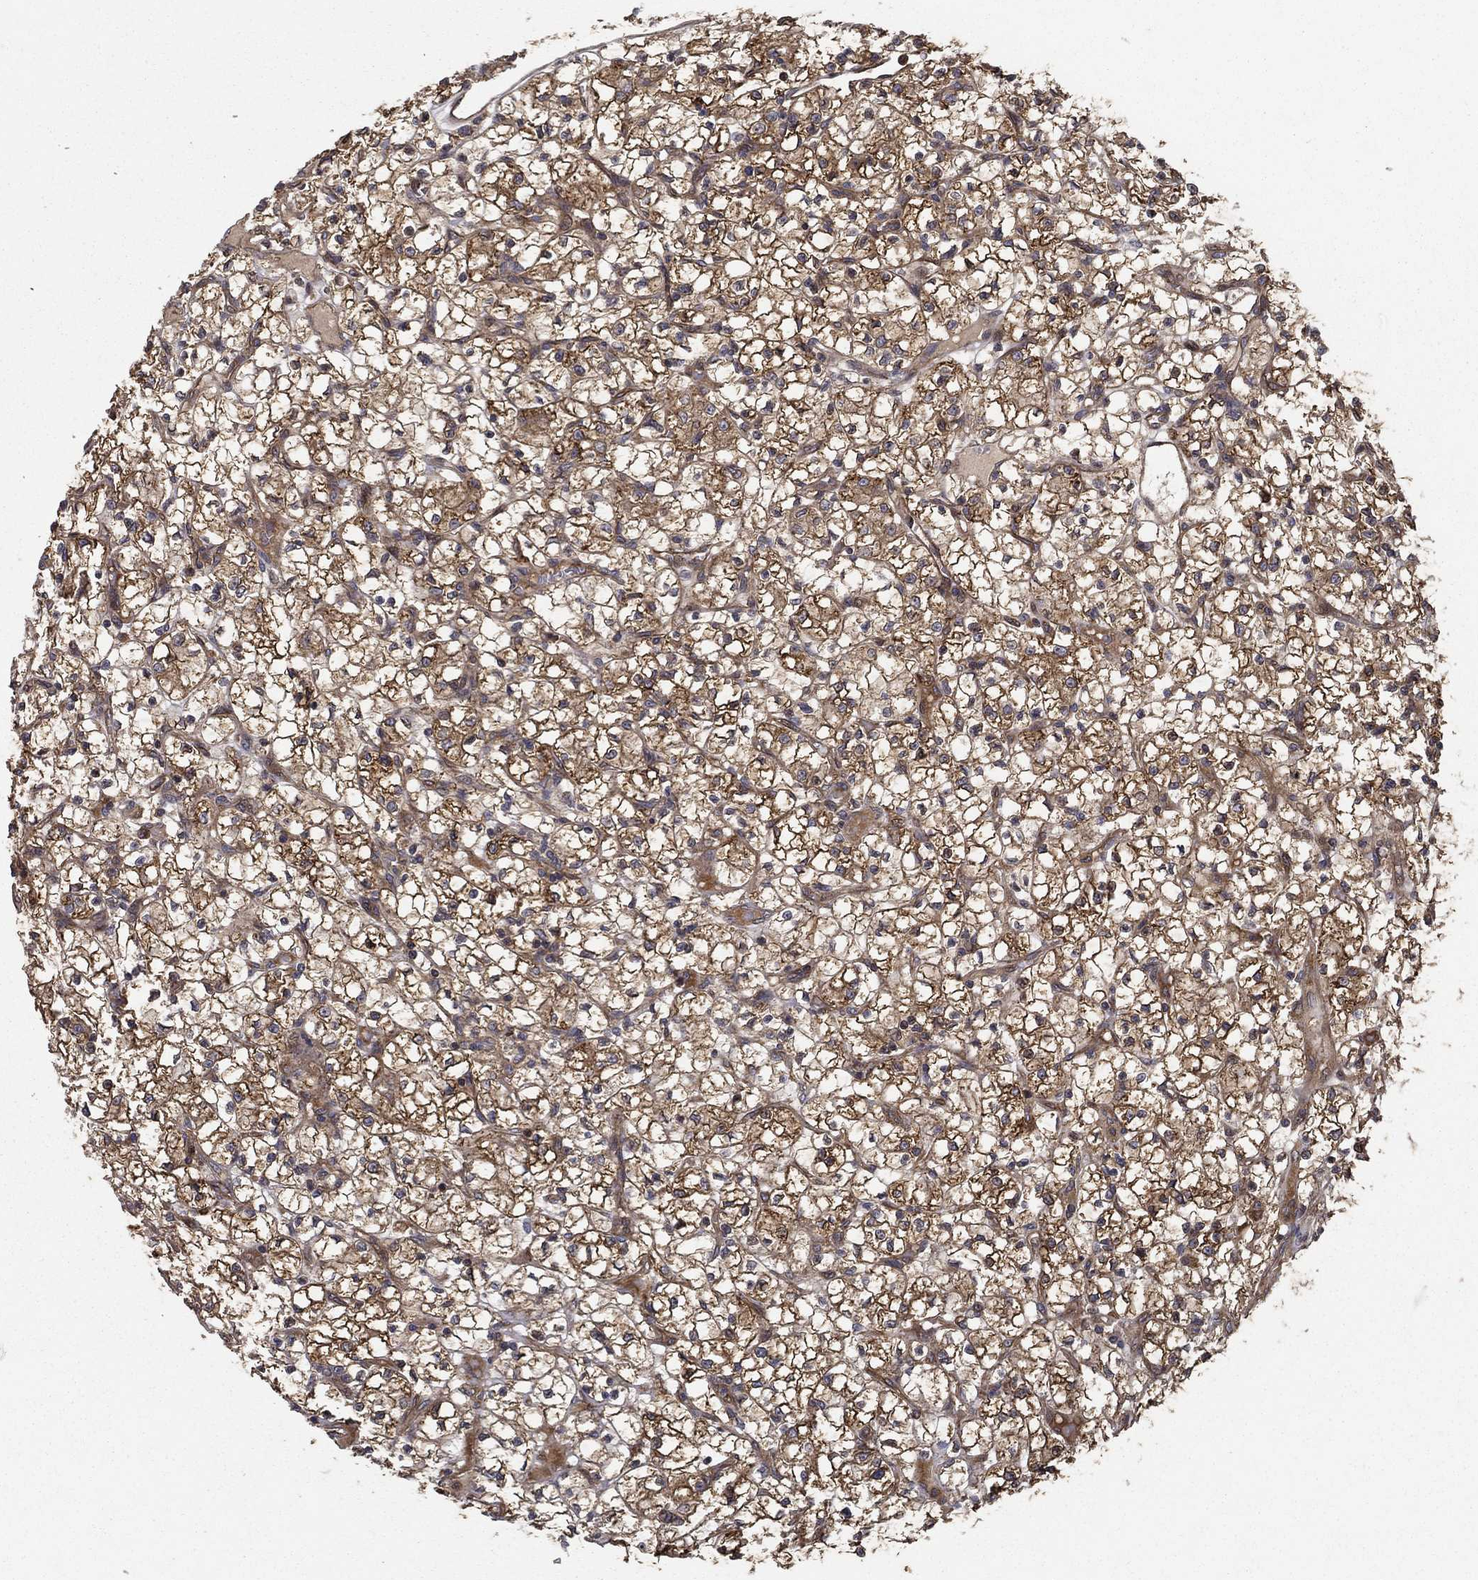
{"staining": {"intensity": "moderate", "quantity": ">75%", "location": "cytoplasmic/membranous"}, "tissue": "renal cancer", "cell_type": "Tumor cells", "image_type": "cancer", "snomed": [{"axis": "morphology", "description": "Adenocarcinoma, NOS"}, {"axis": "topography", "description": "Kidney"}], "caption": "Tumor cells demonstrate medium levels of moderate cytoplasmic/membranous expression in approximately >75% of cells in human renal adenocarcinoma. The staining was performed using DAB (3,3'-diaminobenzidine) to visualize the protein expression in brown, while the nuclei were stained in blue with hematoxylin (Magnification: 20x).", "gene": "BABAM2", "patient": {"sex": "female", "age": 64}}